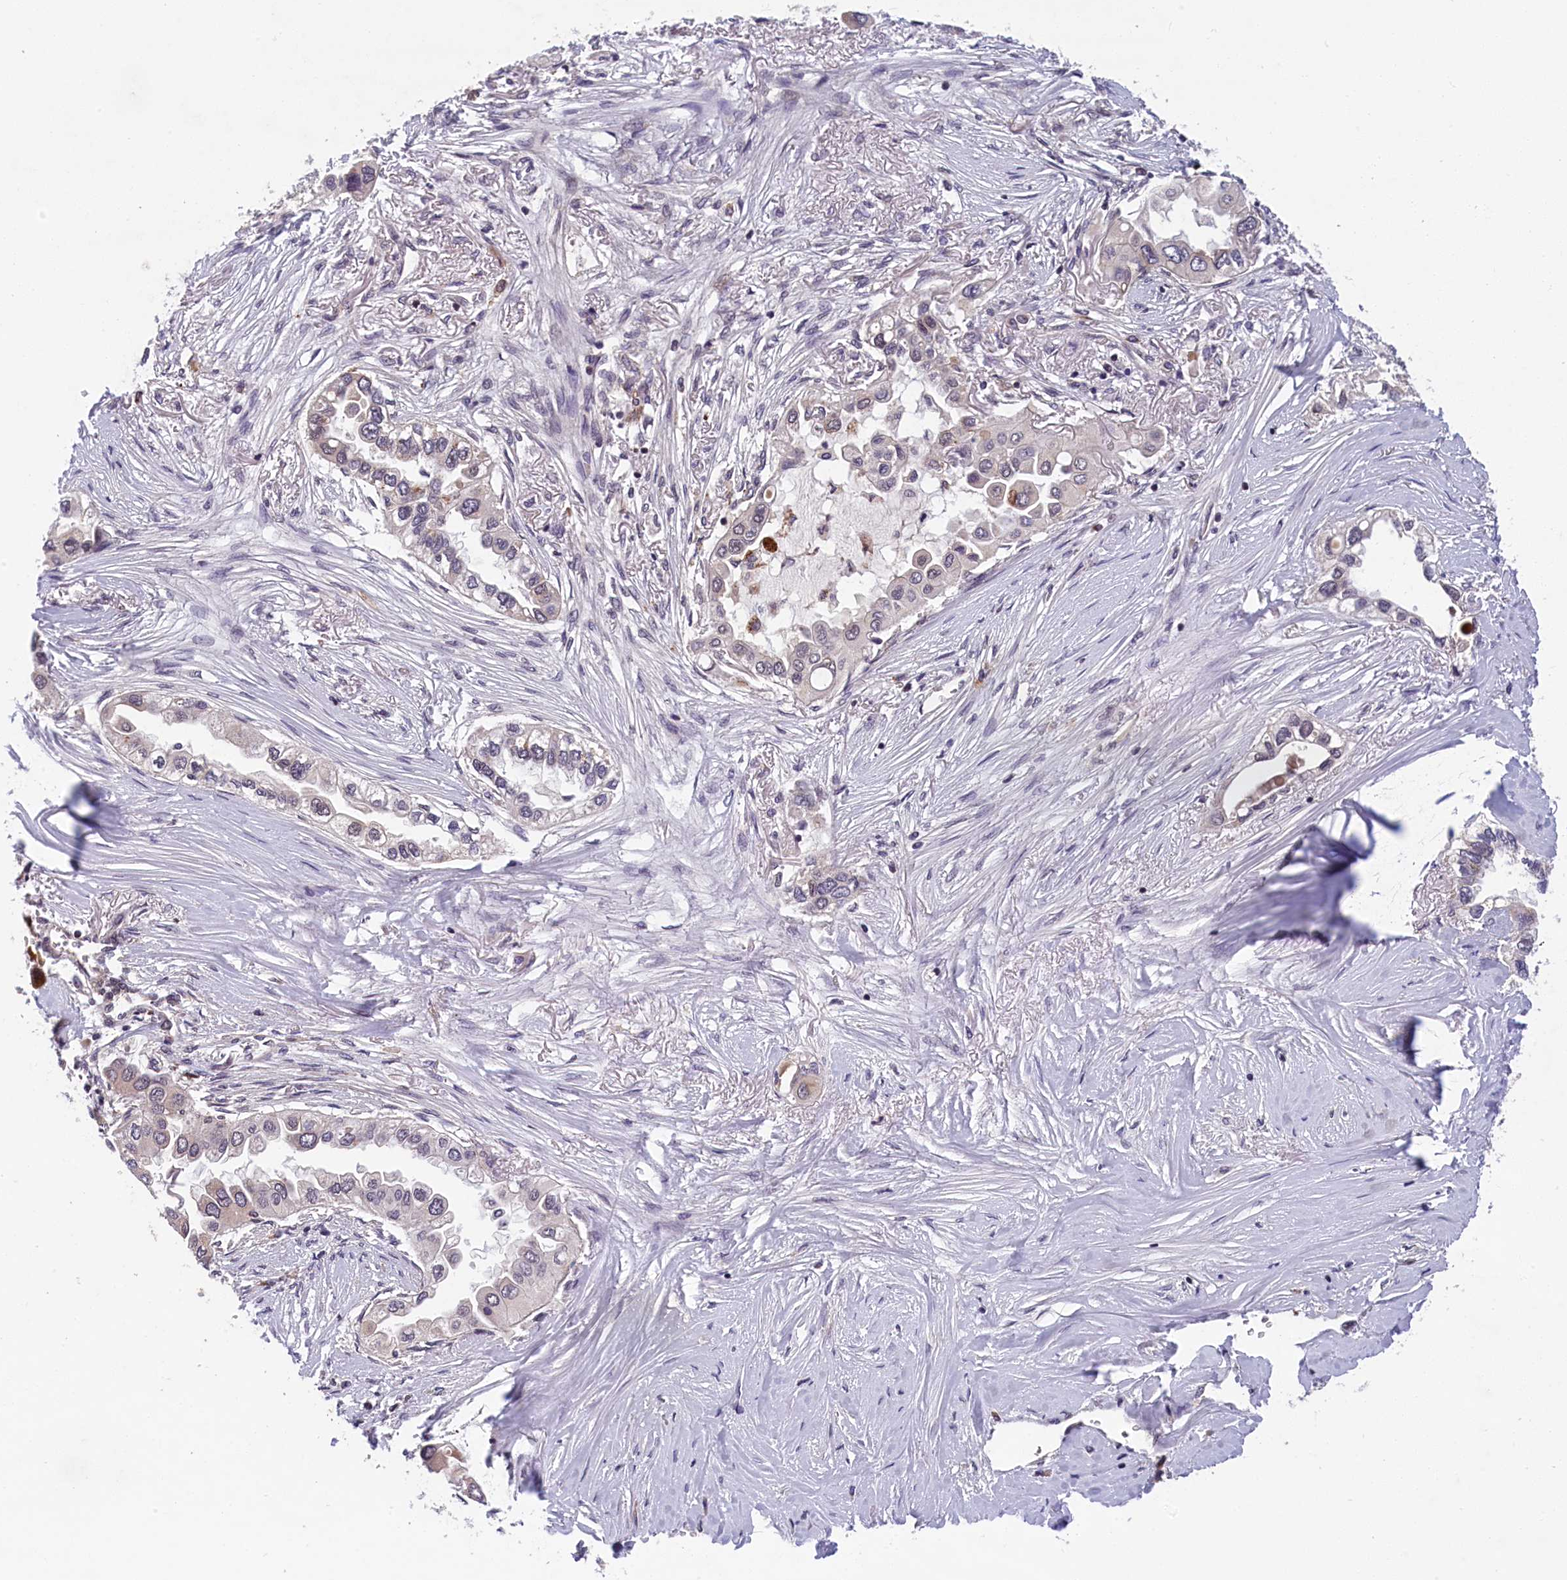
{"staining": {"intensity": "moderate", "quantity": "<25%", "location": "cytoplasmic/membranous"}, "tissue": "lung cancer", "cell_type": "Tumor cells", "image_type": "cancer", "snomed": [{"axis": "morphology", "description": "Adenocarcinoma, NOS"}, {"axis": "topography", "description": "Lung"}], "caption": "Immunohistochemical staining of lung cancer (adenocarcinoma) exhibits low levels of moderate cytoplasmic/membranous expression in approximately <25% of tumor cells. (DAB = brown stain, brightfield microscopy at high magnification).", "gene": "KCNK6", "patient": {"sex": "female", "age": 76}}